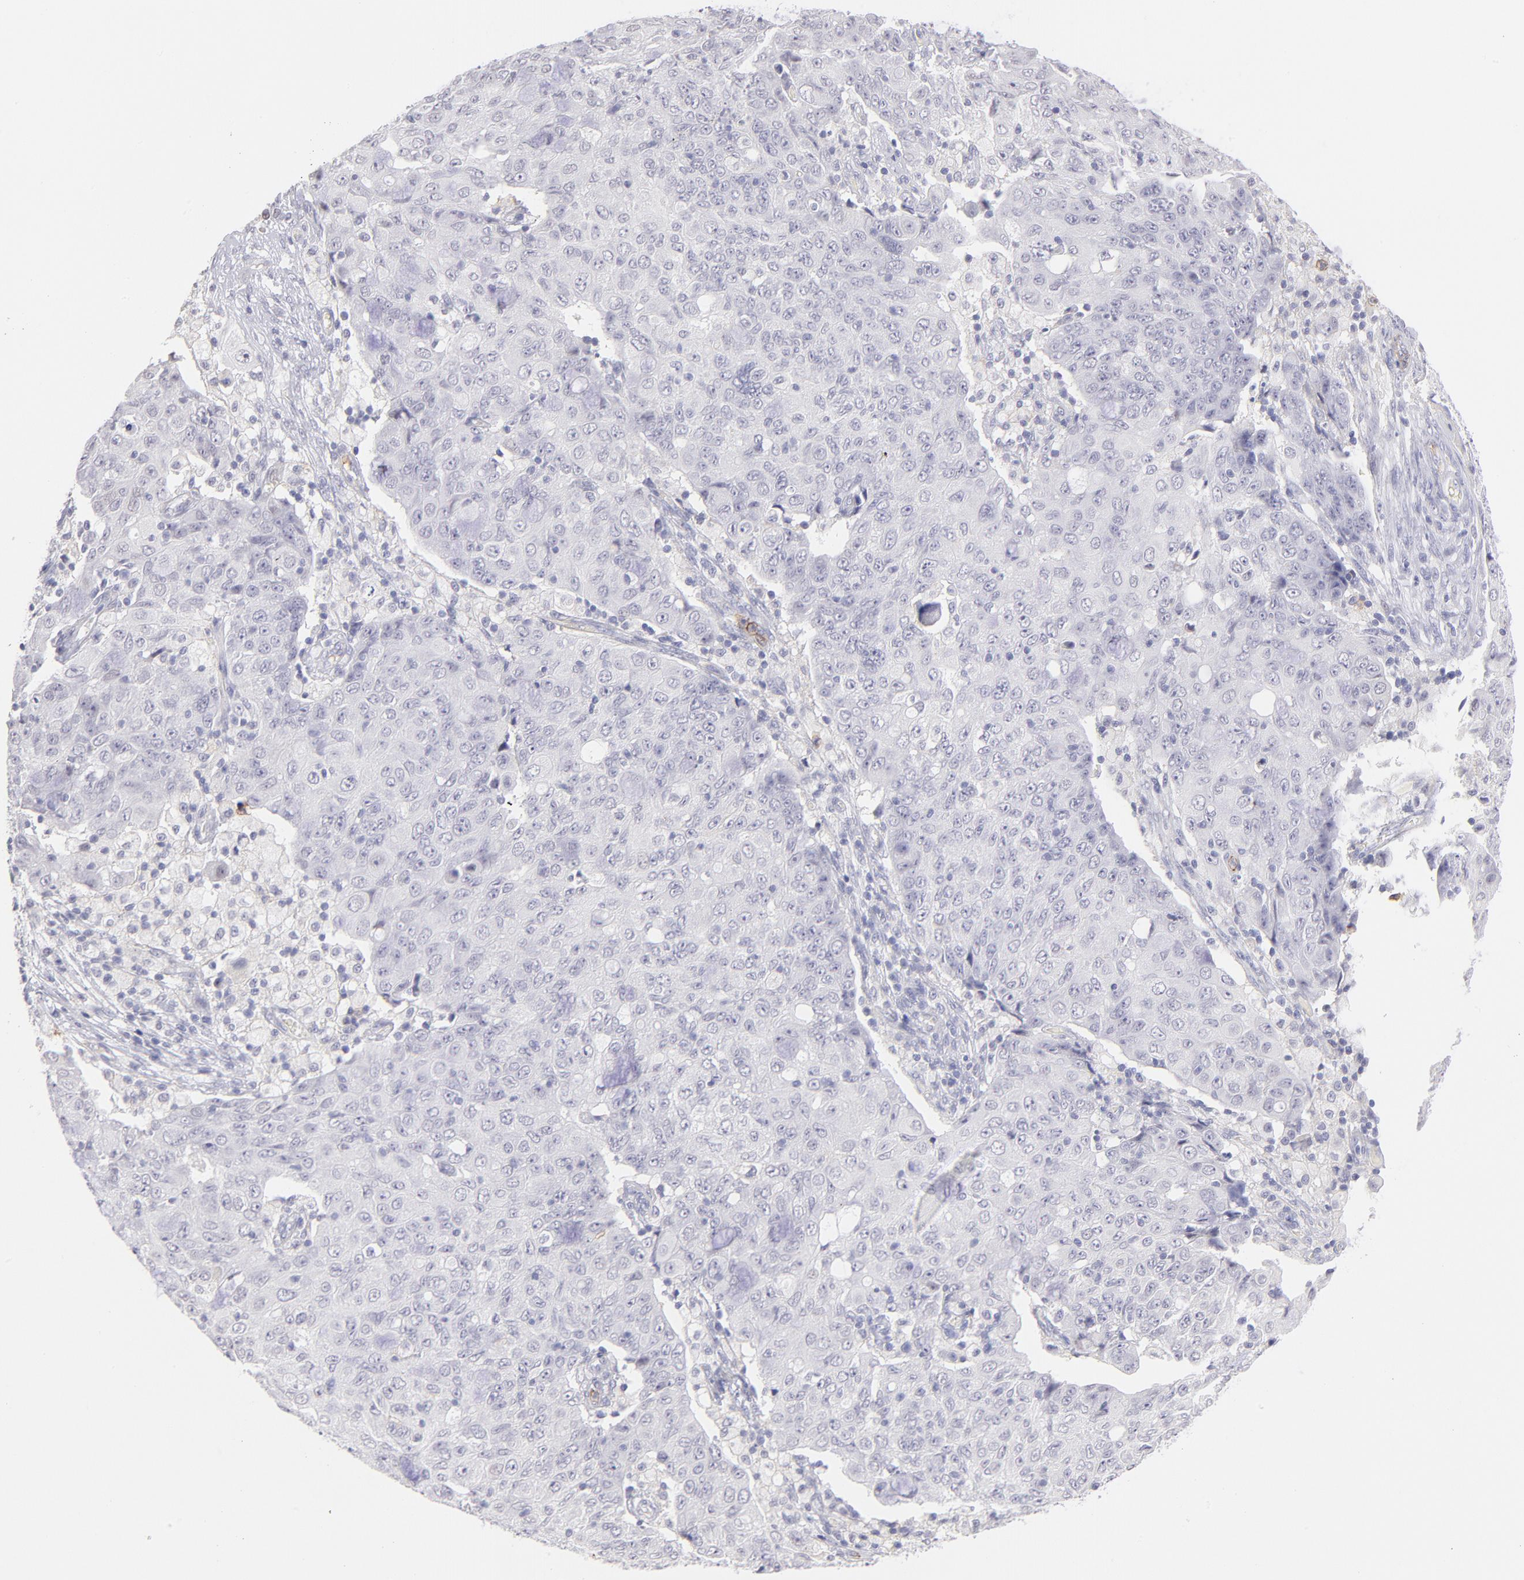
{"staining": {"intensity": "negative", "quantity": "none", "location": "none"}, "tissue": "ovarian cancer", "cell_type": "Tumor cells", "image_type": "cancer", "snomed": [{"axis": "morphology", "description": "Carcinoma, endometroid"}, {"axis": "topography", "description": "Ovary"}], "caption": "Immunohistochemical staining of ovarian cancer demonstrates no significant staining in tumor cells.", "gene": "LTB4R", "patient": {"sex": "female", "age": 42}}